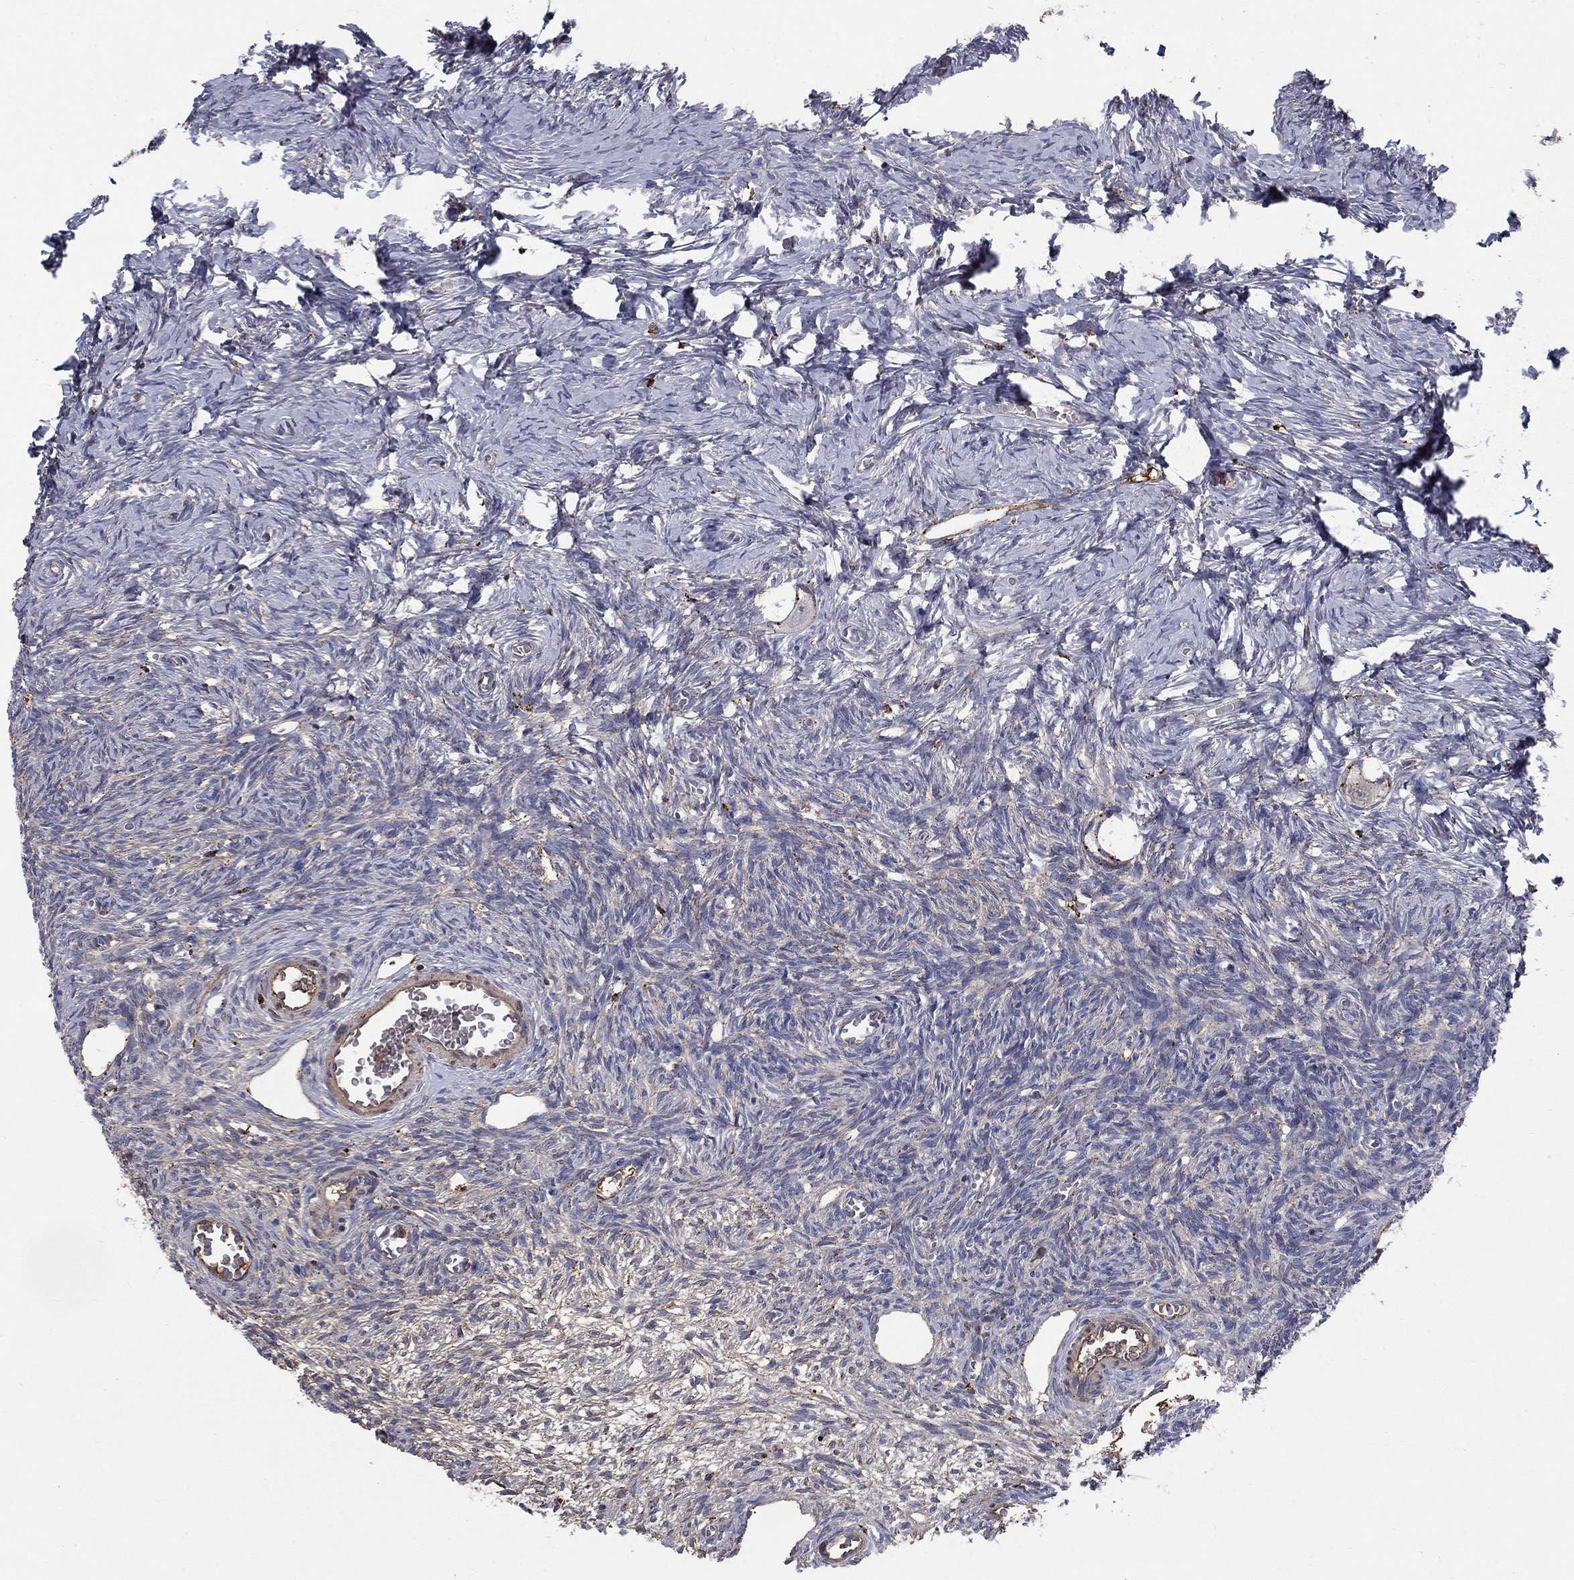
{"staining": {"intensity": "strong", "quantity": "<25%", "location": "cytoplasmic/membranous"}, "tissue": "ovary", "cell_type": "Follicle cells", "image_type": "normal", "snomed": [{"axis": "morphology", "description": "Normal tissue, NOS"}, {"axis": "topography", "description": "Ovary"}], "caption": "Immunohistochemical staining of unremarkable ovary demonstrates medium levels of strong cytoplasmic/membranous positivity in about <25% of follicle cells.", "gene": "EPDR1", "patient": {"sex": "female", "age": 27}}